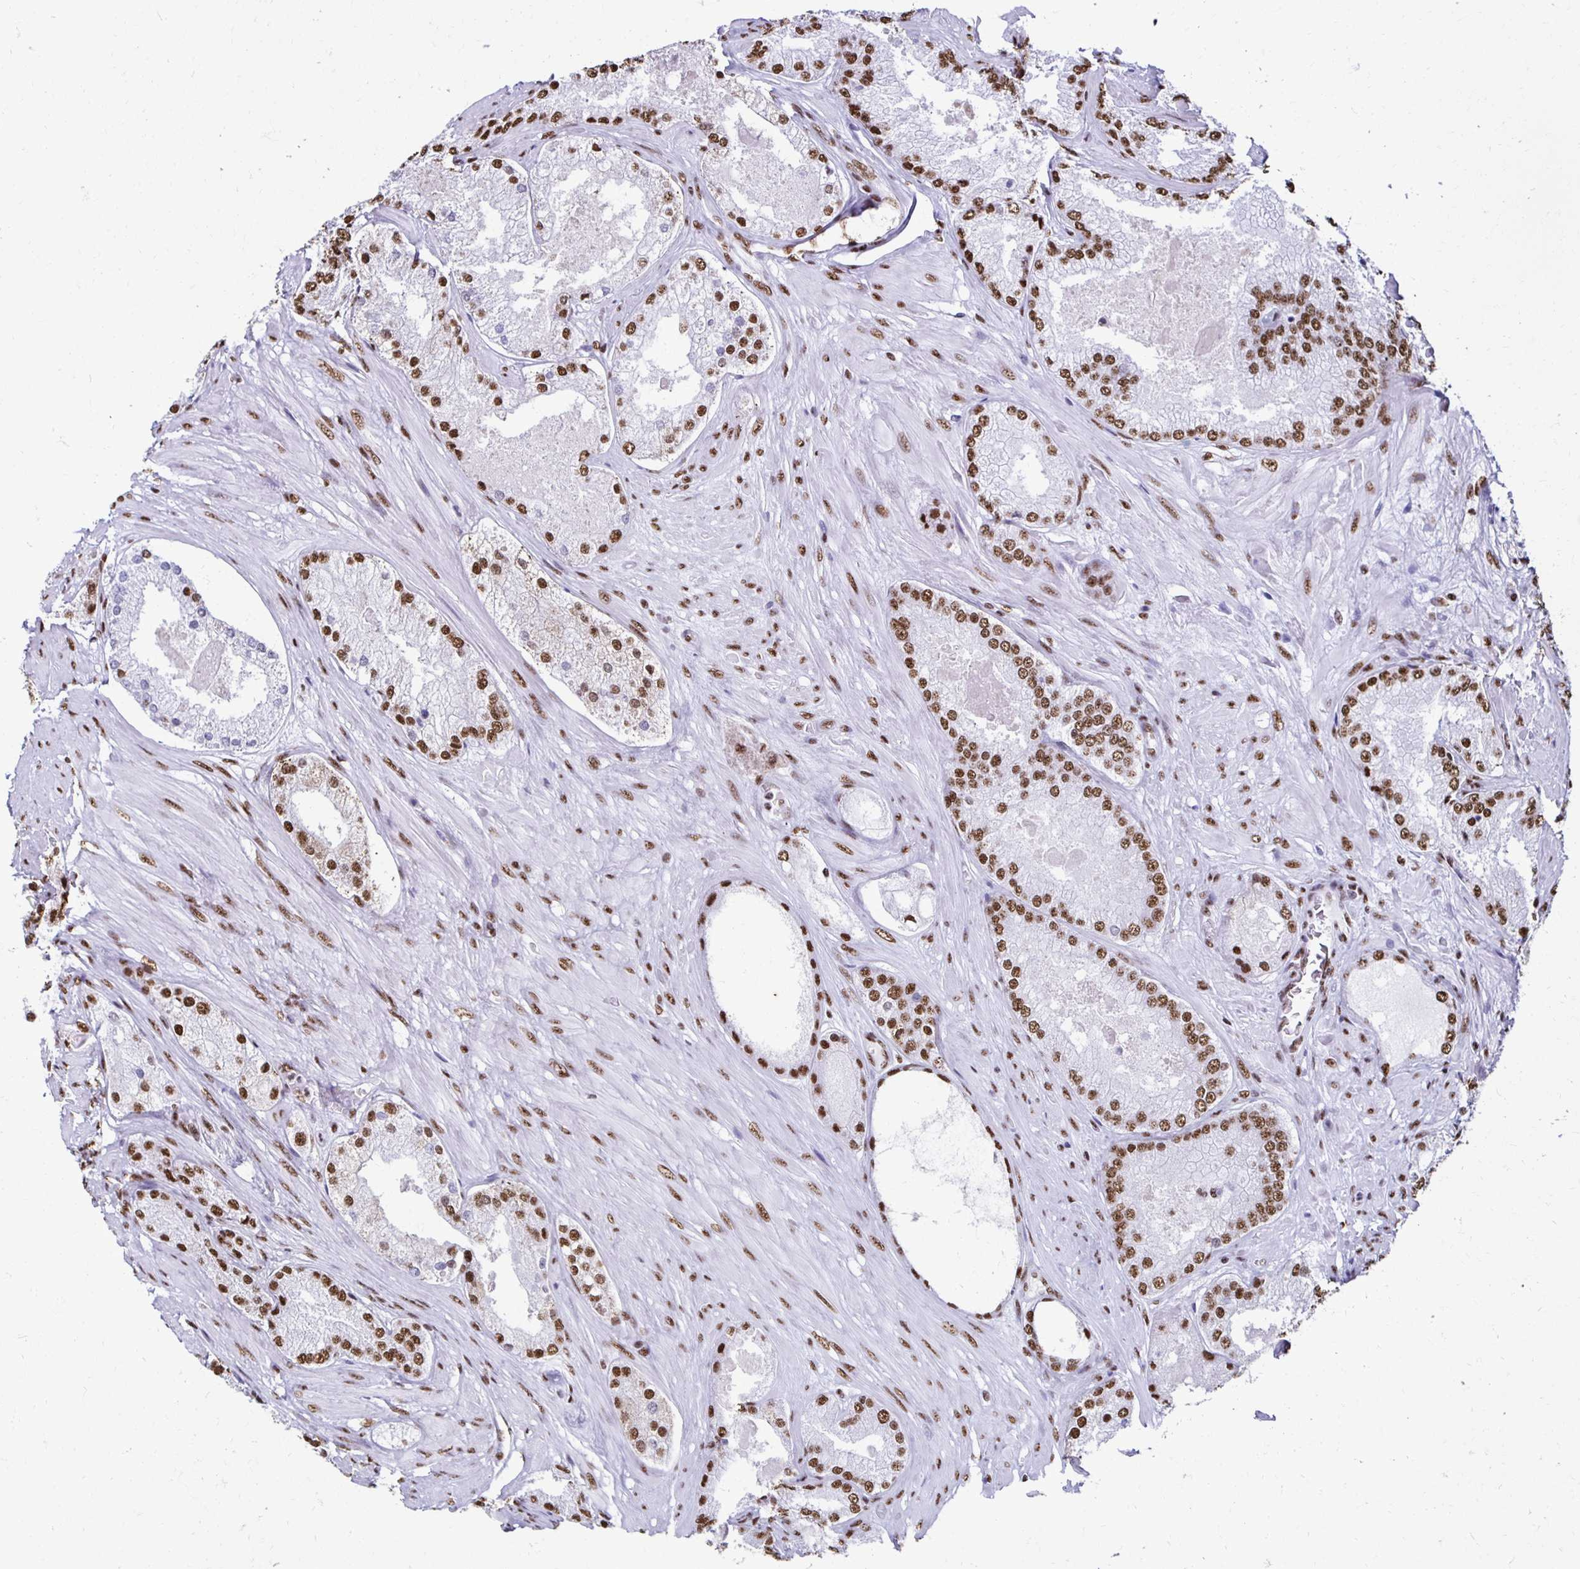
{"staining": {"intensity": "moderate", "quantity": ">75%", "location": "nuclear"}, "tissue": "prostate cancer", "cell_type": "Tumor cells", "image_type": "cancer", "snomed": [{"axis": "morphology", "description": "Adenocarcinoma, Low grade"}, {"axis": "topography", "description": "Prostate"}], "caption": "The micrograph displays immunohistochemical staining of prostate cancer (adenocarcinoma (low-grade)). There is moderate nuclear positivity is identified in approximately >75% of tumor cells.", "gene": "NONO", "patient": {"sex": "male", "age": 68}}